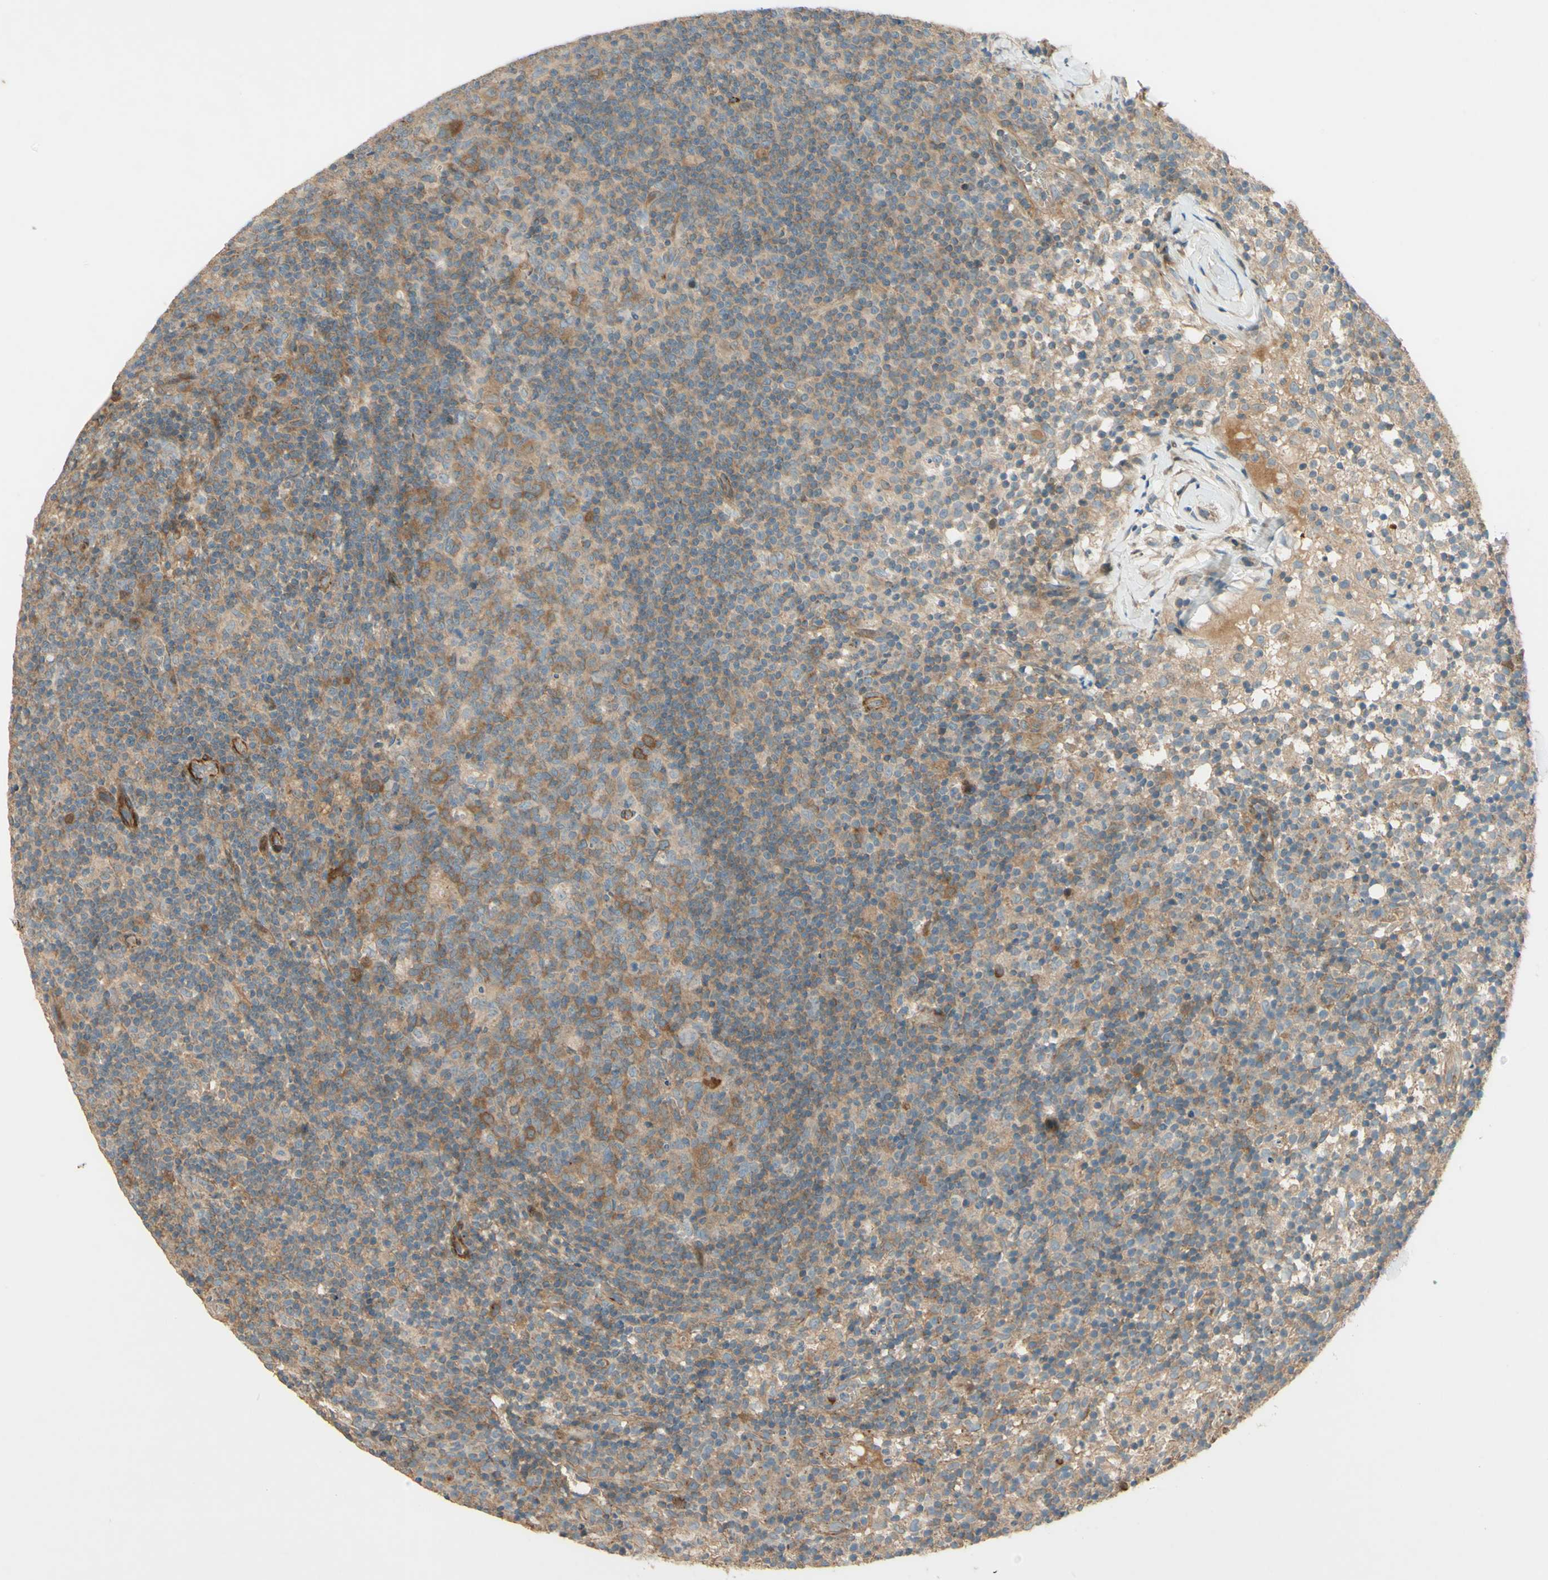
{"staining": {"intensity": "moderate", "quantity": ">75%", "location": "cytoplasmic/membranous"}, "tissue": "lymph node", "cell_type": "Germinal center cells", "image_type": "normal", "snomed": [{"axis": "morphology", "description": "Normal tissue, NOS"}, {"axis": "morphology", "description": "Inflammation, NOS"}, {"axis": "topography", "description": "Lymph node"}], "caption": "Protein staining of normal lymph node shows moderate cytoplasmic/membranous staining in approximately >75% of germinal center cells.", "gene": "ADAM17", "patient": {"sex": "male", "age": 55}}